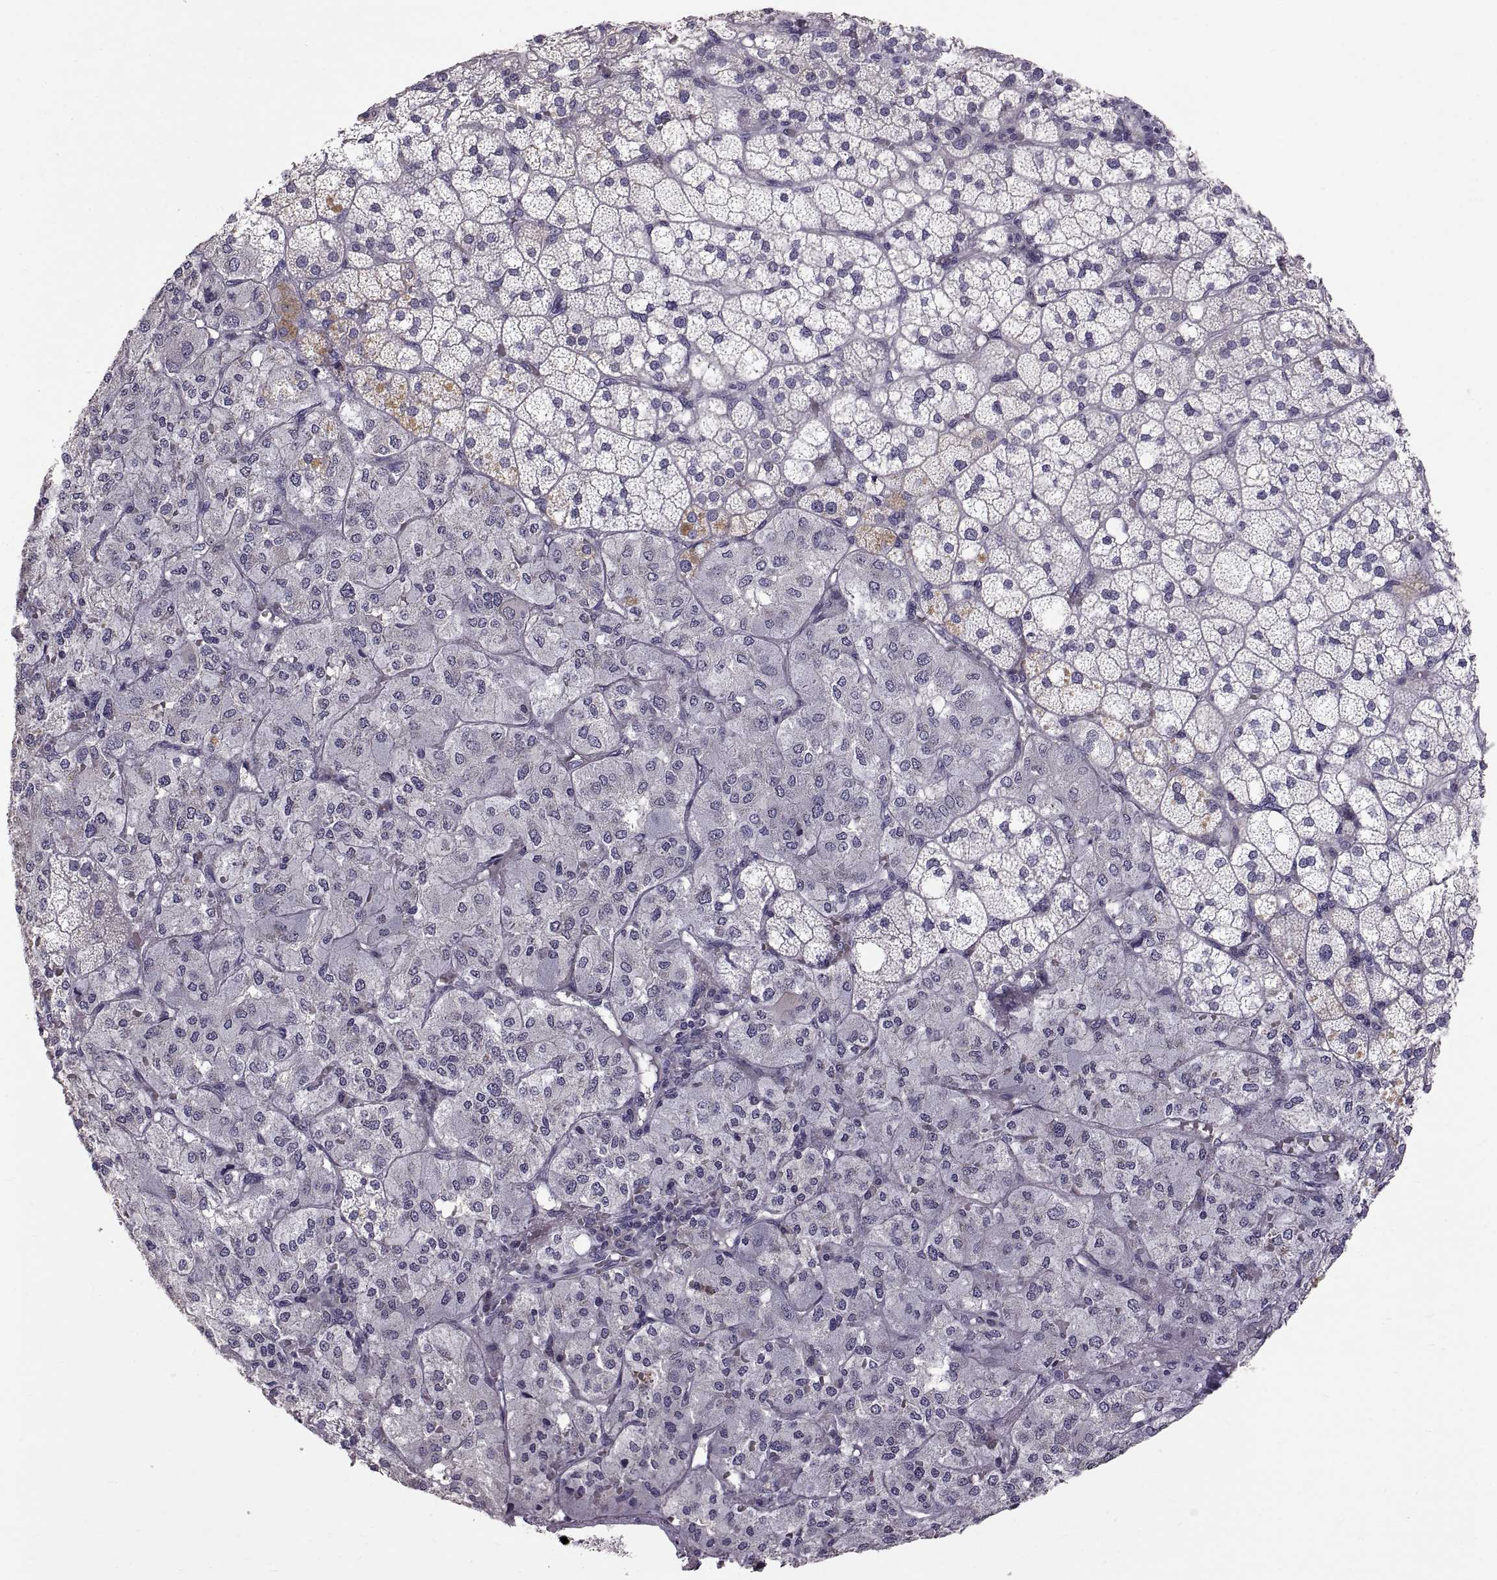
{"staining": {"intensity": "negative", "quantity": "none", "location": "none"}, "tissue": "adrenal gland", "cell_type": "Glandular cells", "image_type": "normal", "snomed": [{"axis": "morphology", "description": "Normal tissue, NOS"}, {"axis": "topography", "description": "Adrenal gland"}], "caption": "Protein analysis of benign adrenal gland reveals no significant positivity in glandular cells.", "gene": "WFDC8", "patient": {"sex": "male", "age": 53}}